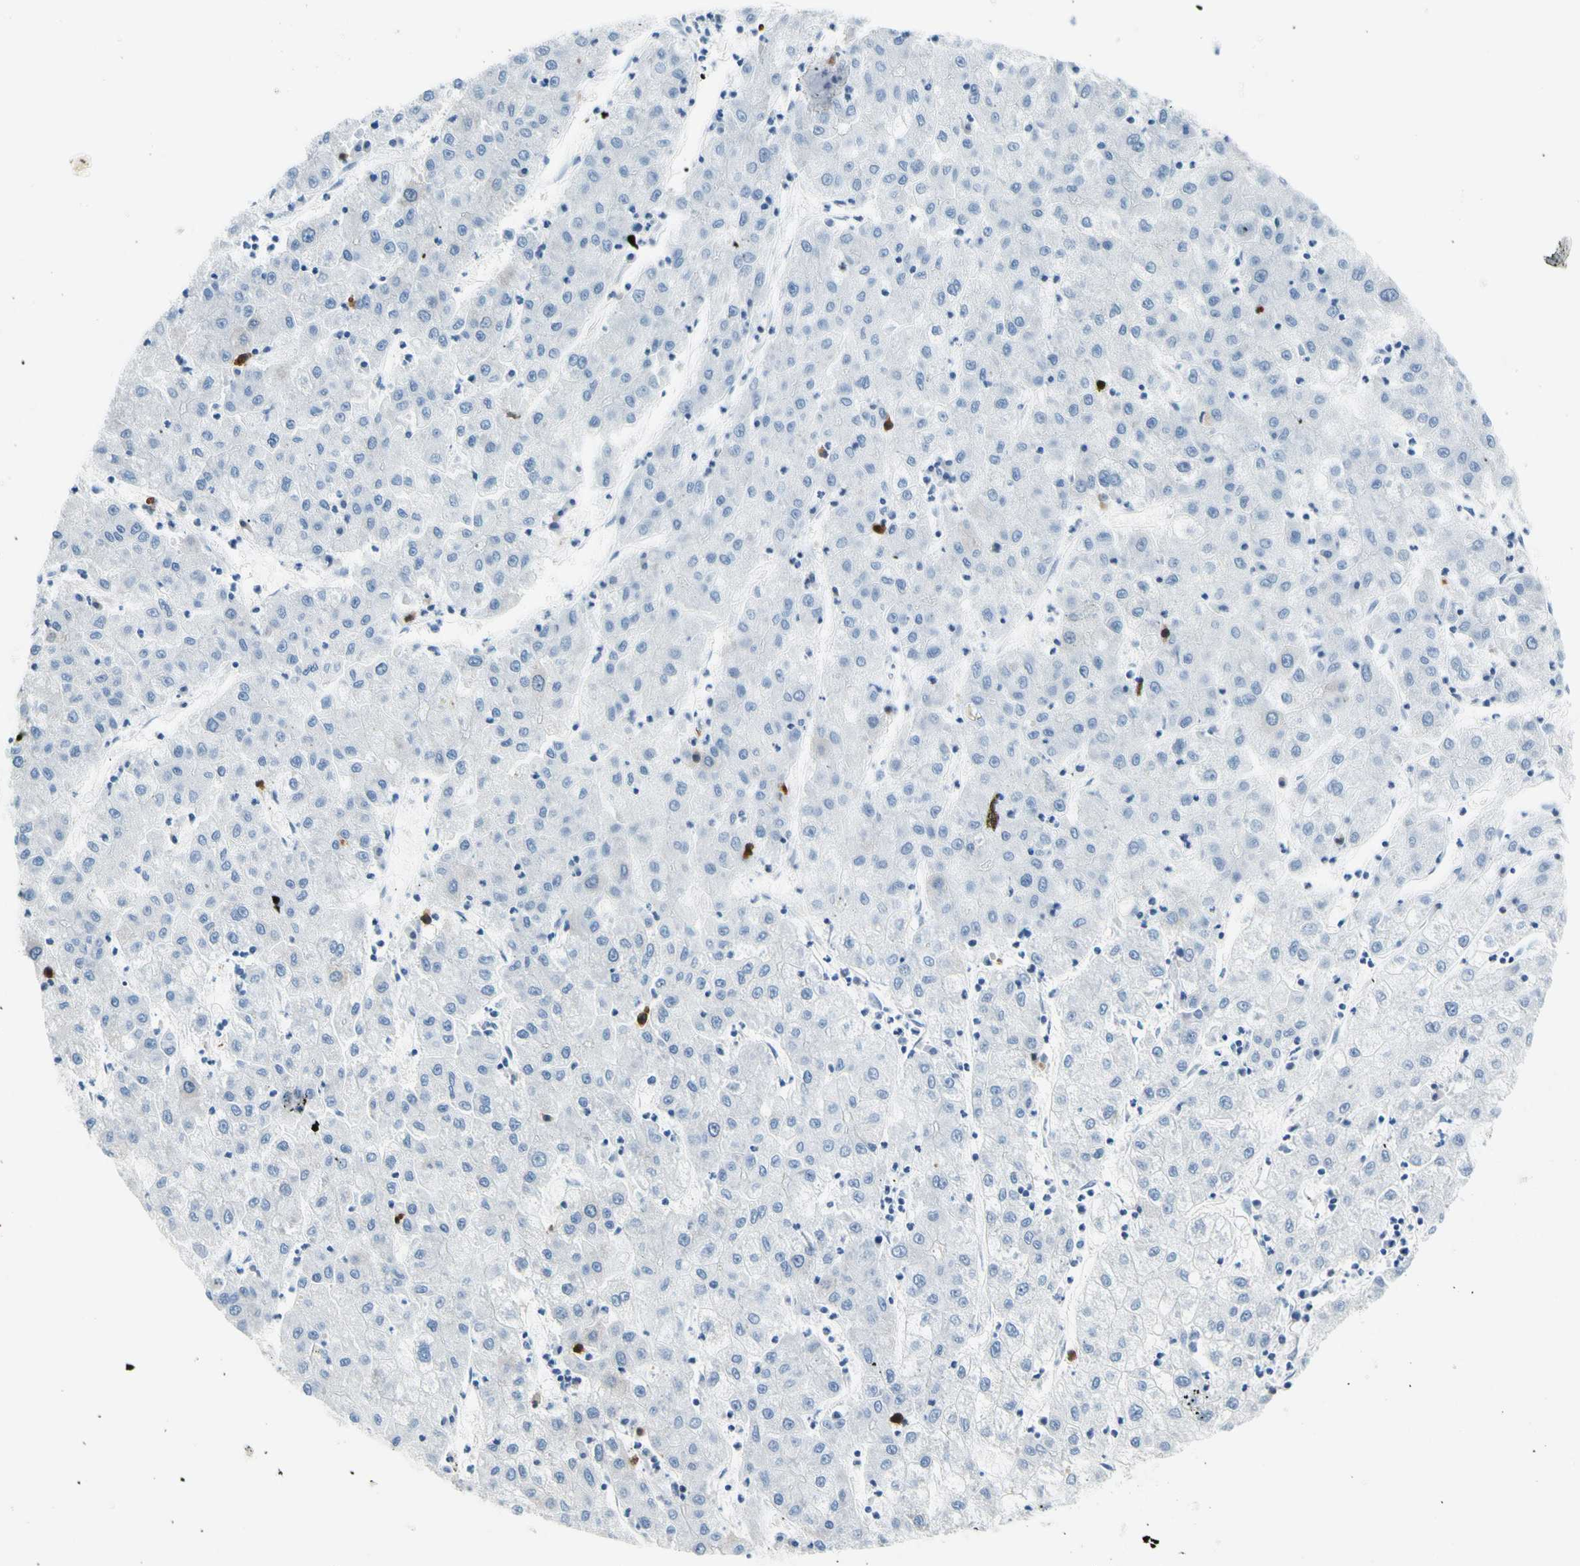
{"staining": {"intensity": "negative", "quantity": "none", "location": "none"}, "tissue": "liver cancer", "cell_type": "Tumor cells", "image_type": "cancer", "snomed": [{"axis": "morphology", "description": "Carcinoma, Hepatocellular, NOS"}, {"axis": "topography", "description": "Liver"}], "caption": "Tumor cells show no significant staining in liver hepatocellular carcinoma.", "gene": "TACC3", "patient": {"sex": "male", "age": 72}}